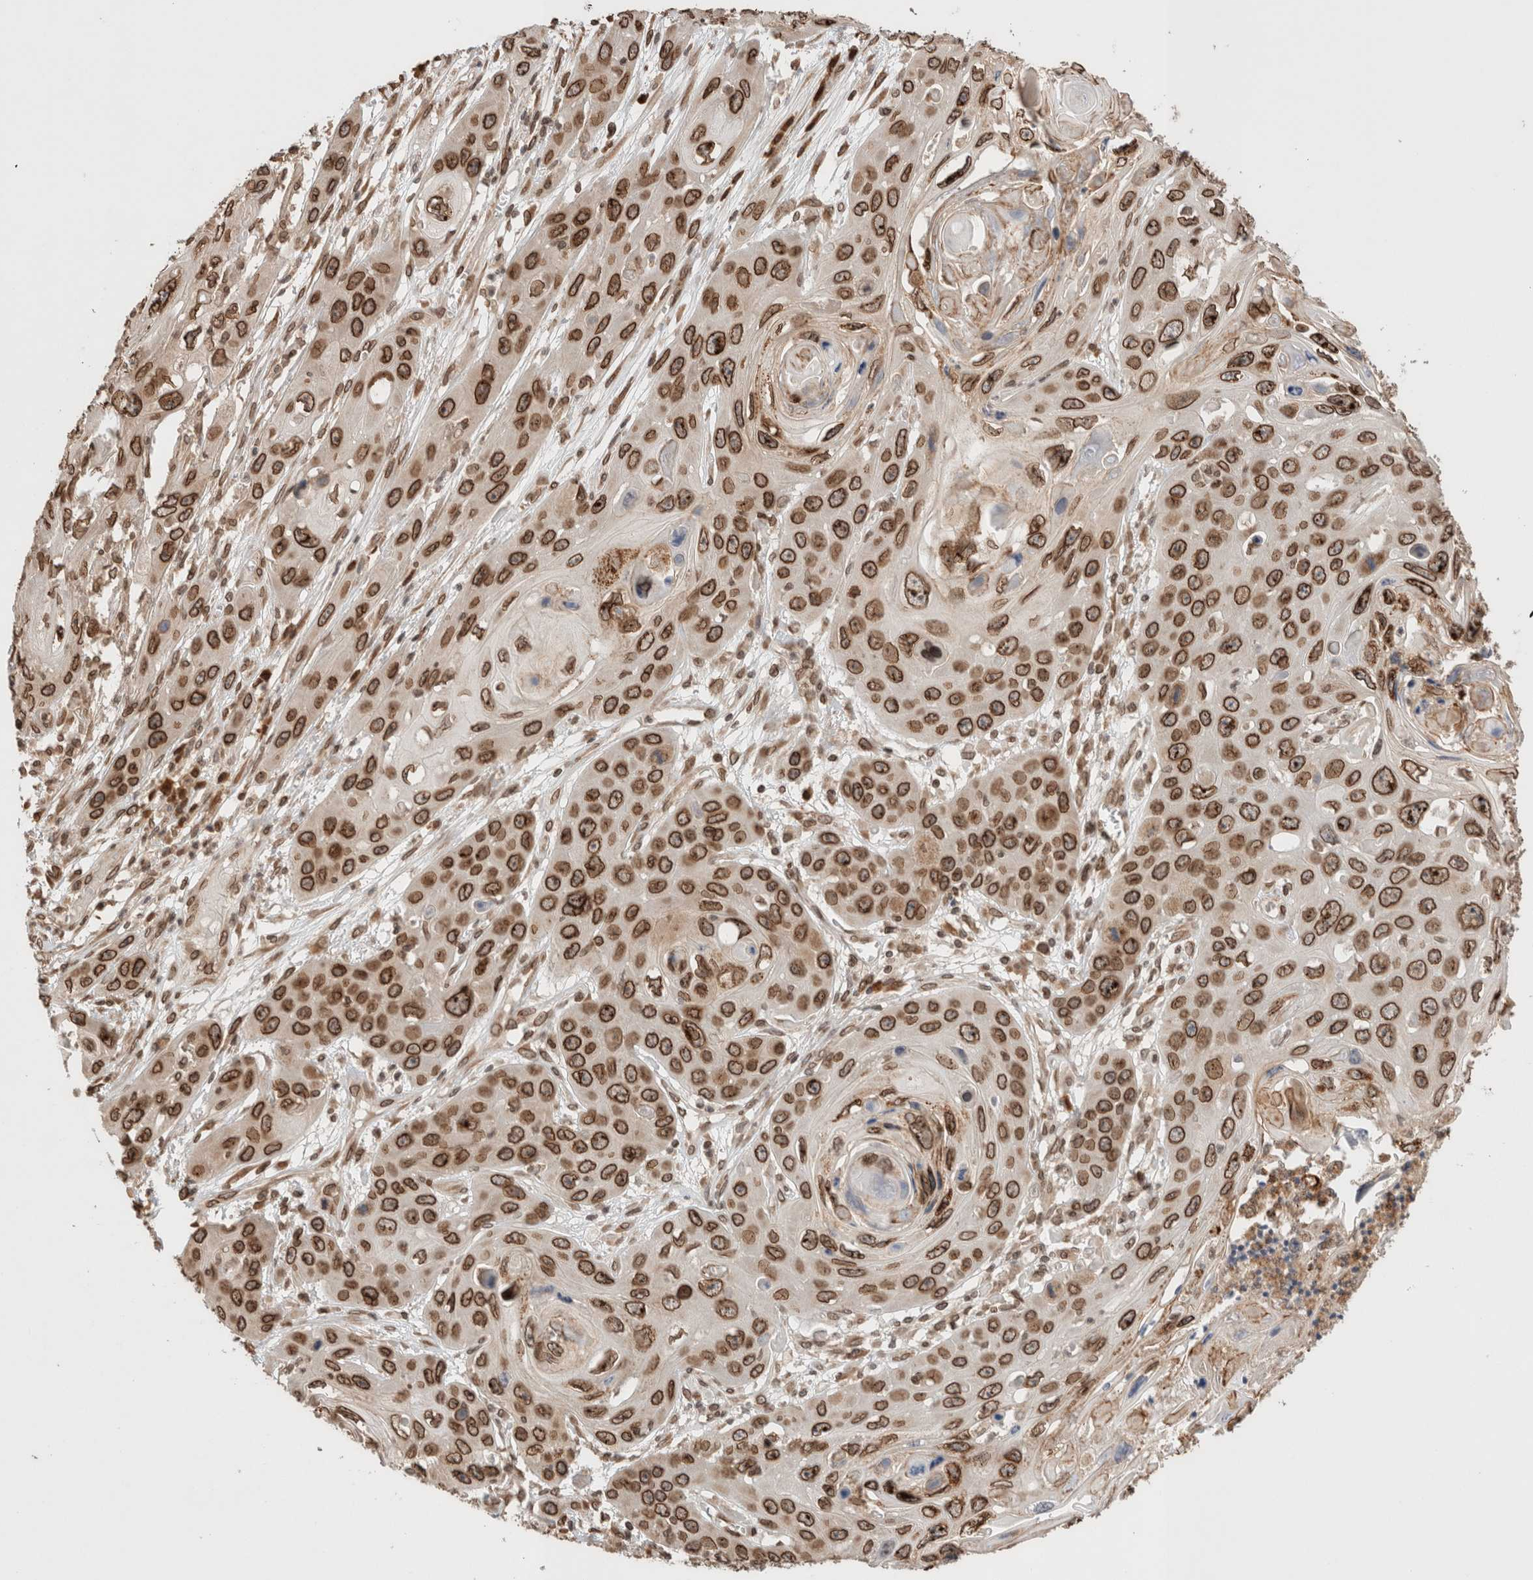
{"staining": {"intensity": "strong", "quantity": ">75%", "location": "cytoplasmic/membranous,nuclear"}, "tissue": "skin cancer", "cell_type": "Tumor cells", "image_type": "cancer", "snomed": [{"axis": "morphology", "description": "Squamous cell carcinoma, NOS"}, {"axis": "topography", "description": "Skin"}], "caption": "Skin cancer (squamous cell carcinoma) stained with a brown dye reveals strong cytoplasmic/membranous and nuclear positive positivity in about >75% of tumor cells.", "gene": "TPR", "patient": {"sex": "male", "age": 55}}